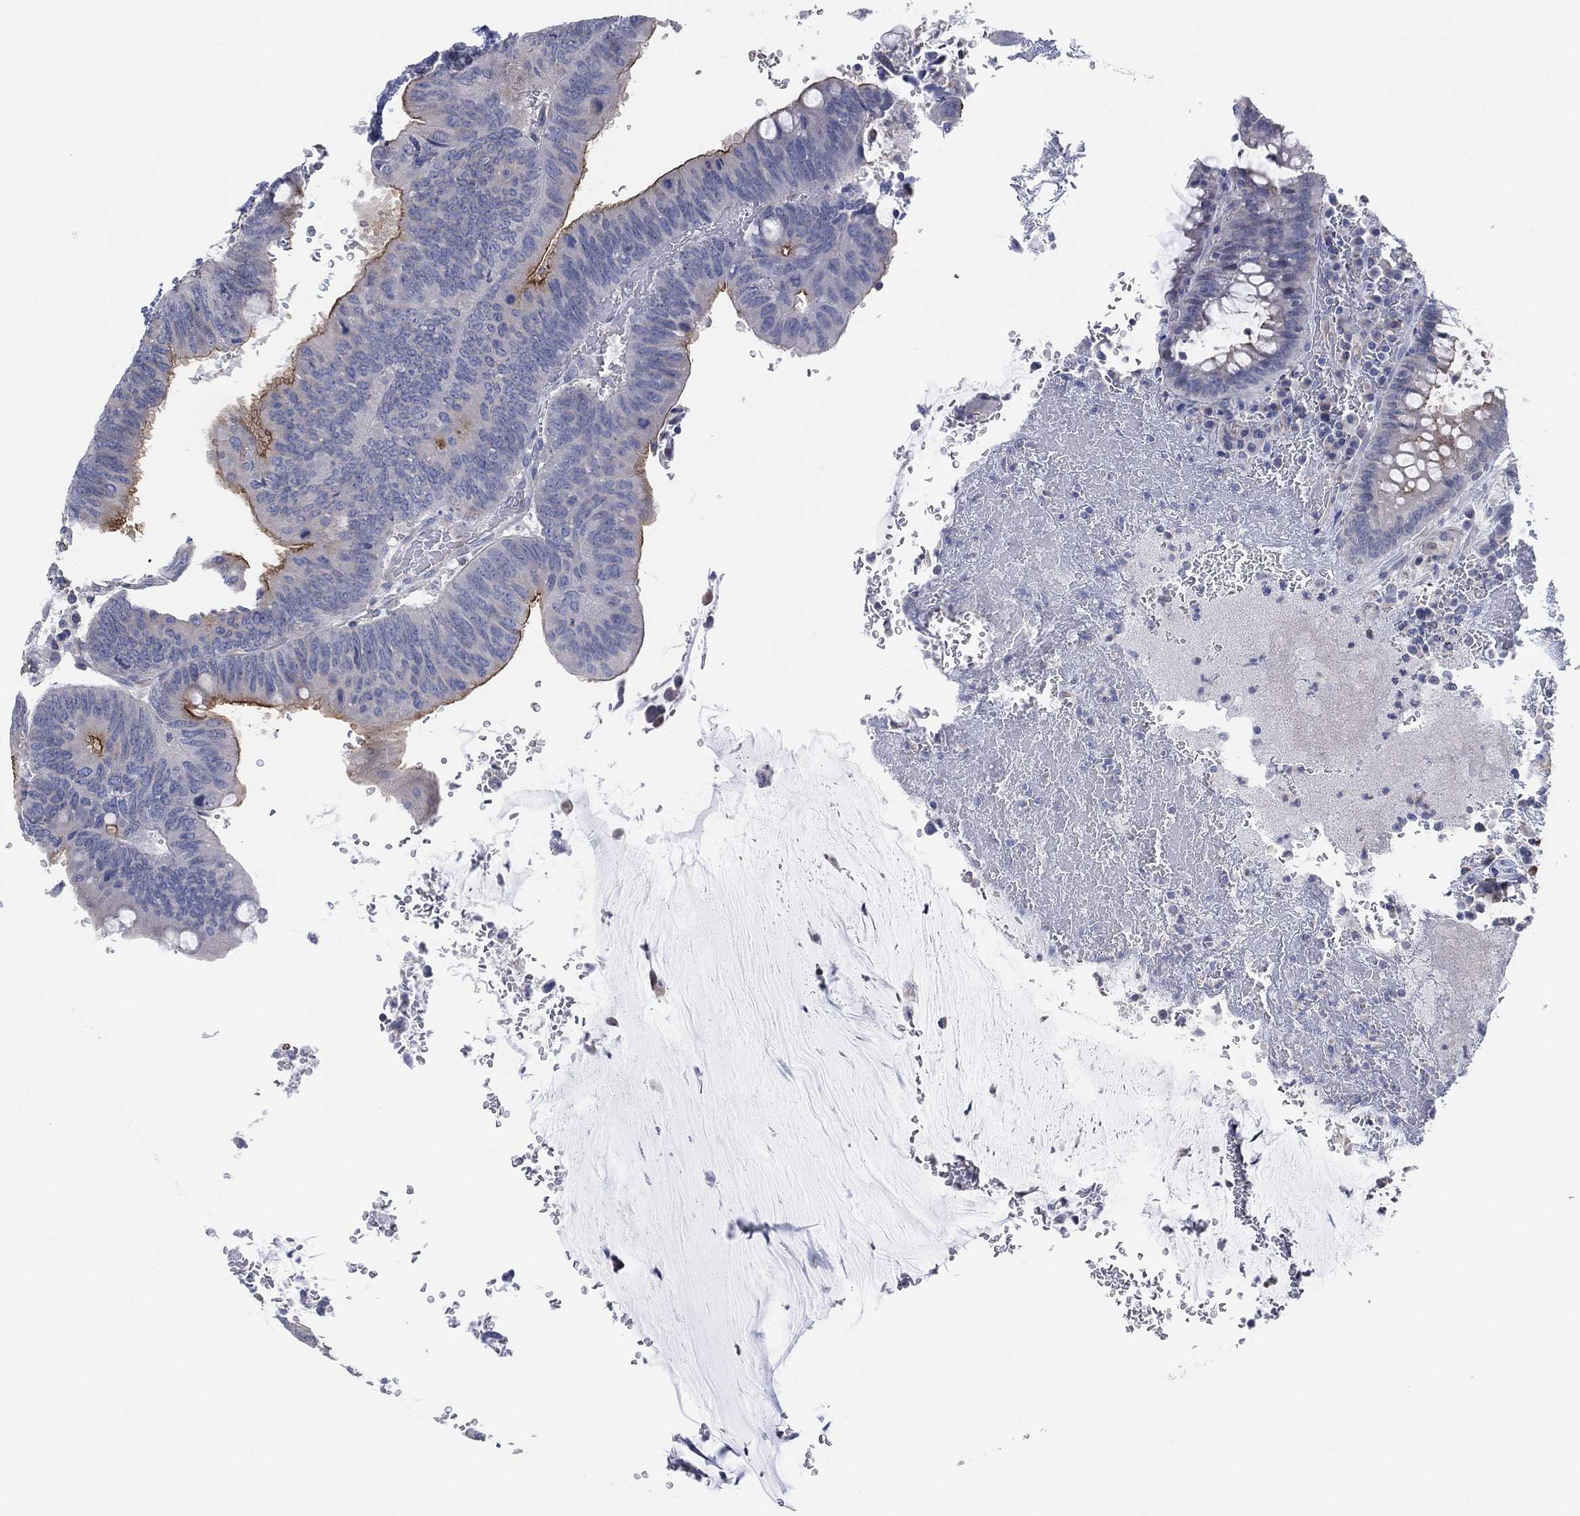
{"staining": {"intensity": "moderate", "quantity": "25%-75%", "location": "cytoplasmic/membranous"}, "tissue": "colorectal cancer", "cell_type": "Tumor cells", "image_type": "cancer", "snomed": [{"axis": "morphology", "description": "Normal tissue, NOS"}, {"axis": "morphology", "description": "Adenocarcinoma, NOS"}, {"axis": "topography", "description": "Rectum"}], "caption": "Immunohistochemical staining of colorectal adenocarcinoma shows medium levels of moderate cytoplasmic/membranous protein positivity in about 25%-75% of tumor cells.", "gene": "CFTR", "patient": {"sex": "male", "age": 92}}